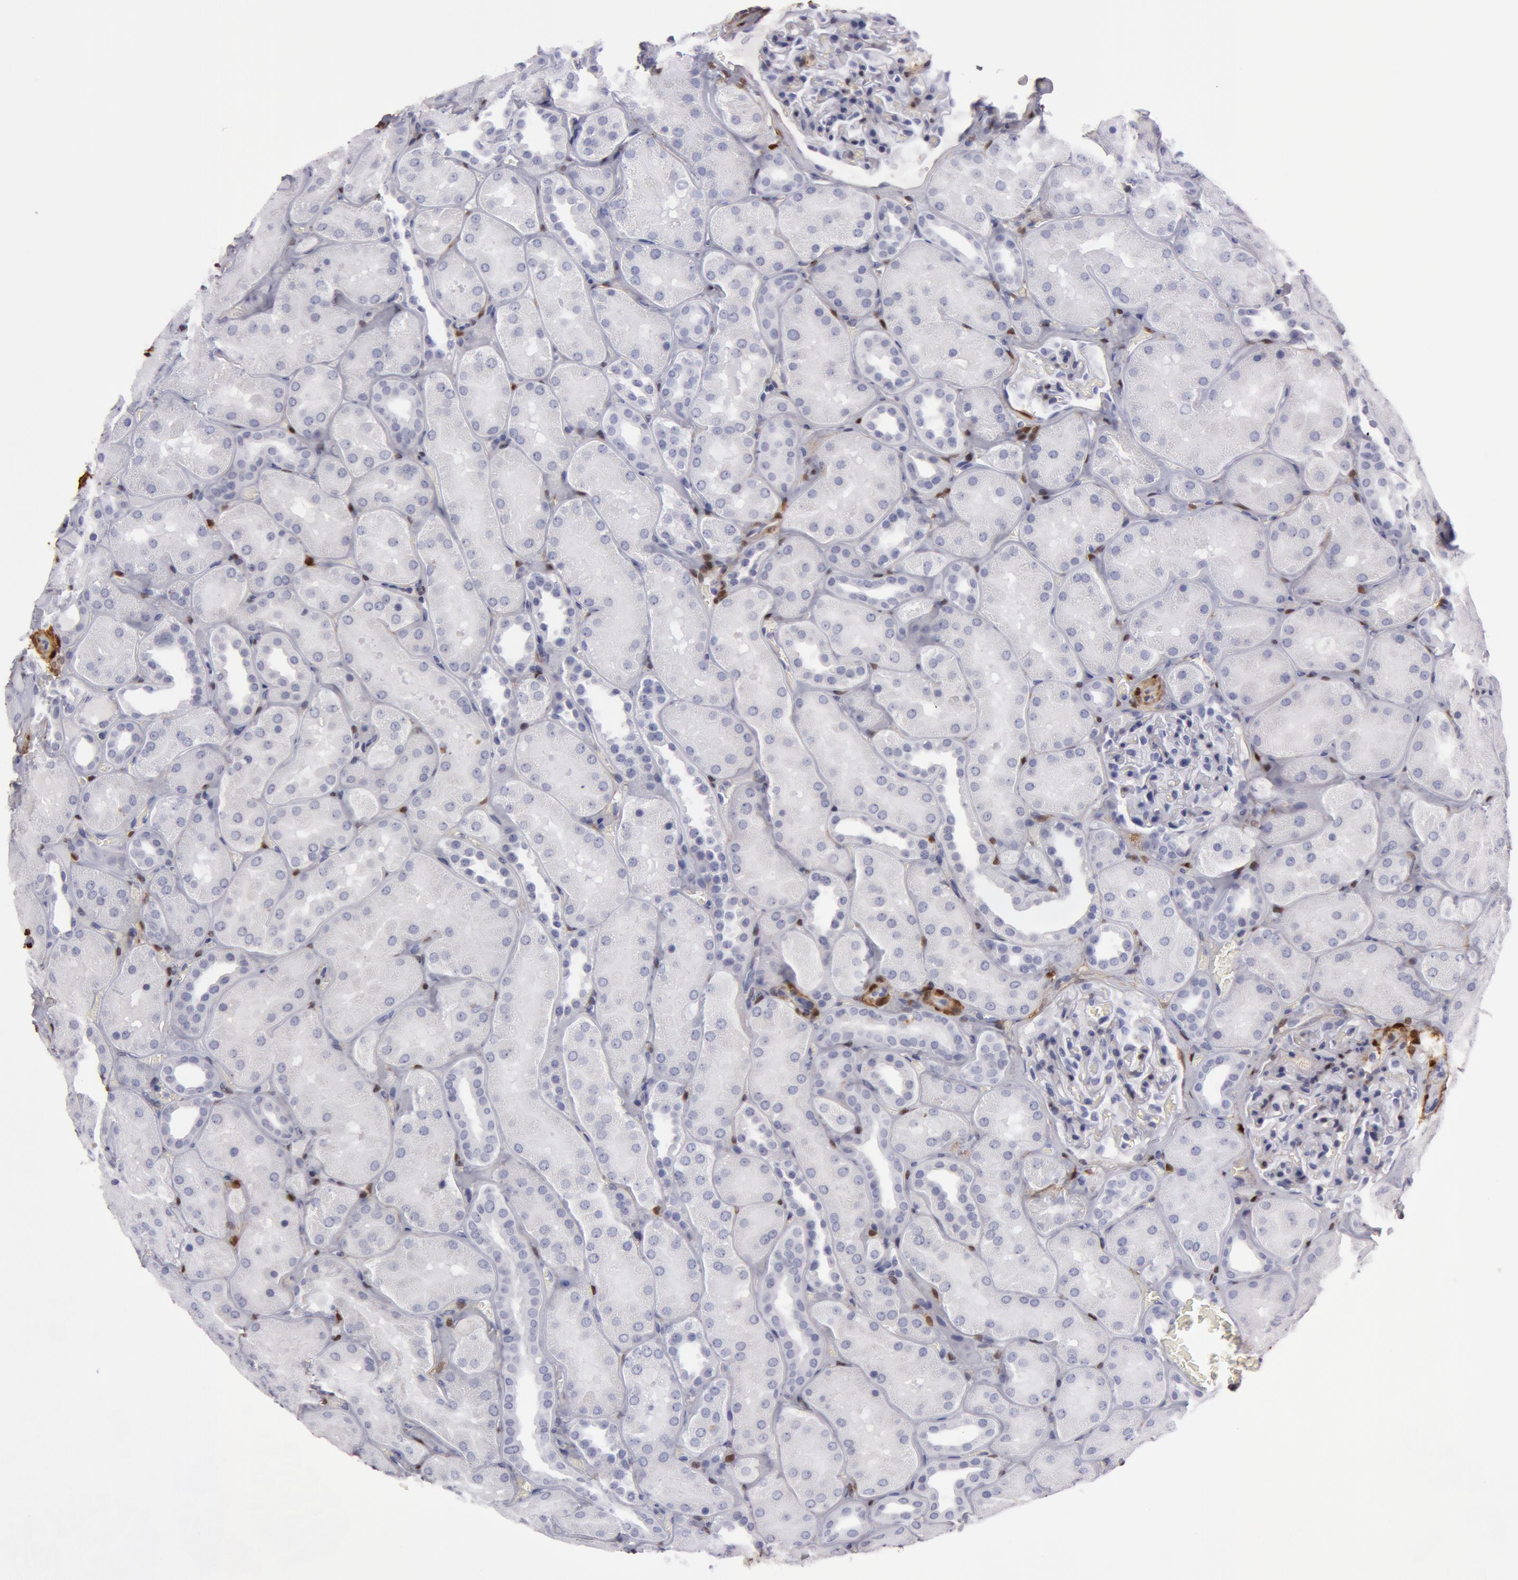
{"staining": {"intensity": "negative", "quantity": "none", "location": "none"}, "tissue": "kidney", "cell_type": "Cells in glomeruli", "image_type": "normal", "snomed": [{"axis": "morphology", "description": "Normal tissue, NOS"}, {"axis": "topography", "description": "Kidney"}], "caption": "This micrograph is of unremarkable kidney stained with immunohistochemistry (IHC) to label a protein in brown with the nuclei are counter-stained blue. There is no expression in cells in glomeruli.", "gene": "TAGLN", "patient": {"sex": "male", "age": 28}}